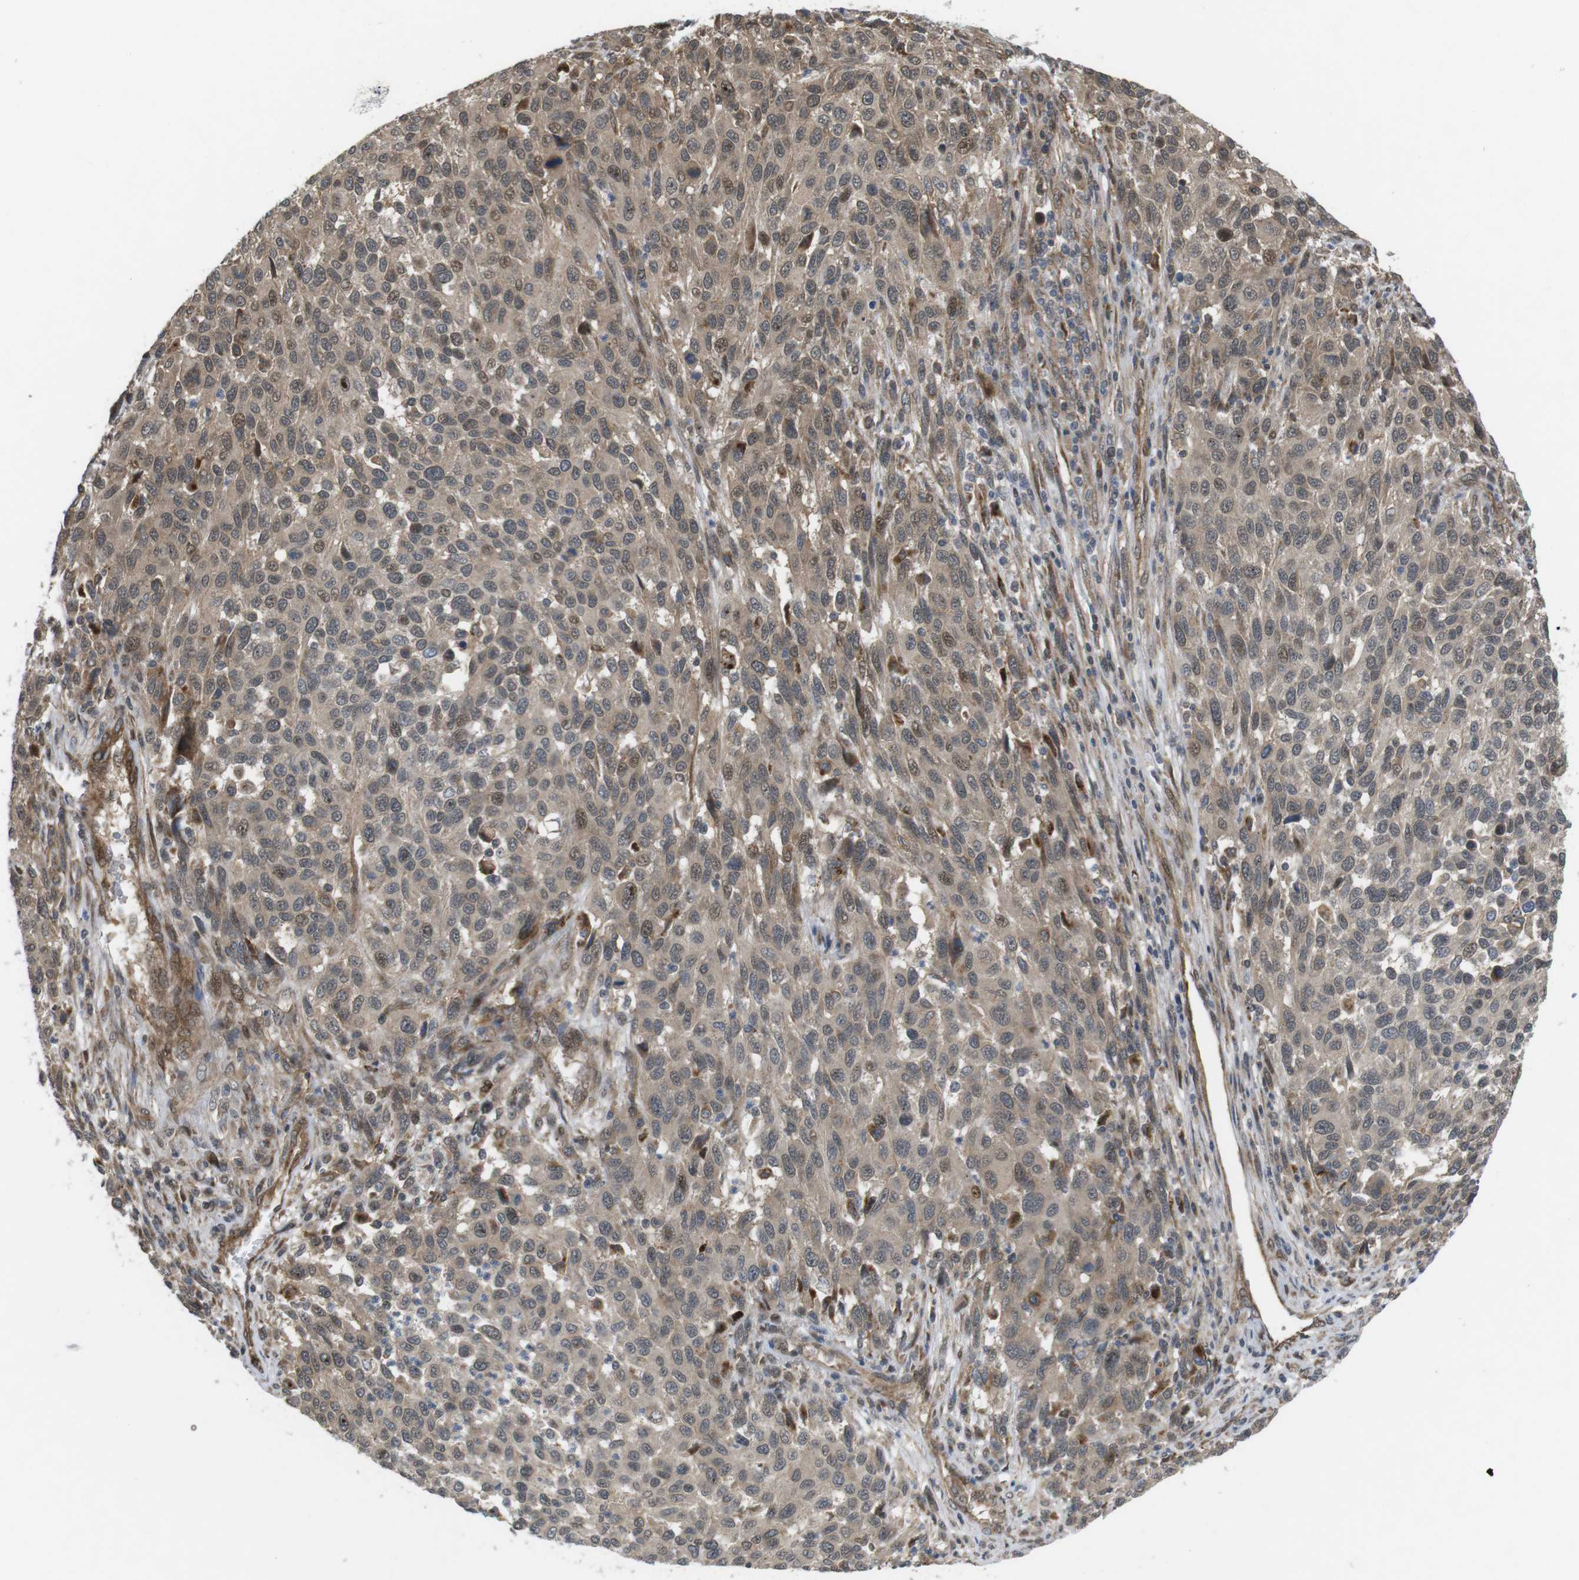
{"staining": {"intensity": "weak", "quantity": "25%-75%", "location": "cytoplasmic/membranous"}, "tissue": "melanoma", "cell_type": "Tumor cells", "image_type": "cancer", "snomed": [{"axis": "morphology", "description": "Malignant melanoma, Metastatic site"}, {"axis": "topography", "description": "Lymph node"}], "caption": "Human melanoma stained for a protein (brown) displays weak cytoplasmic/membranous positive staining in approximately 25%-75% of tumor cells.", "gene": "KANK2", "patient": {"sex": "male", "age": 61}}